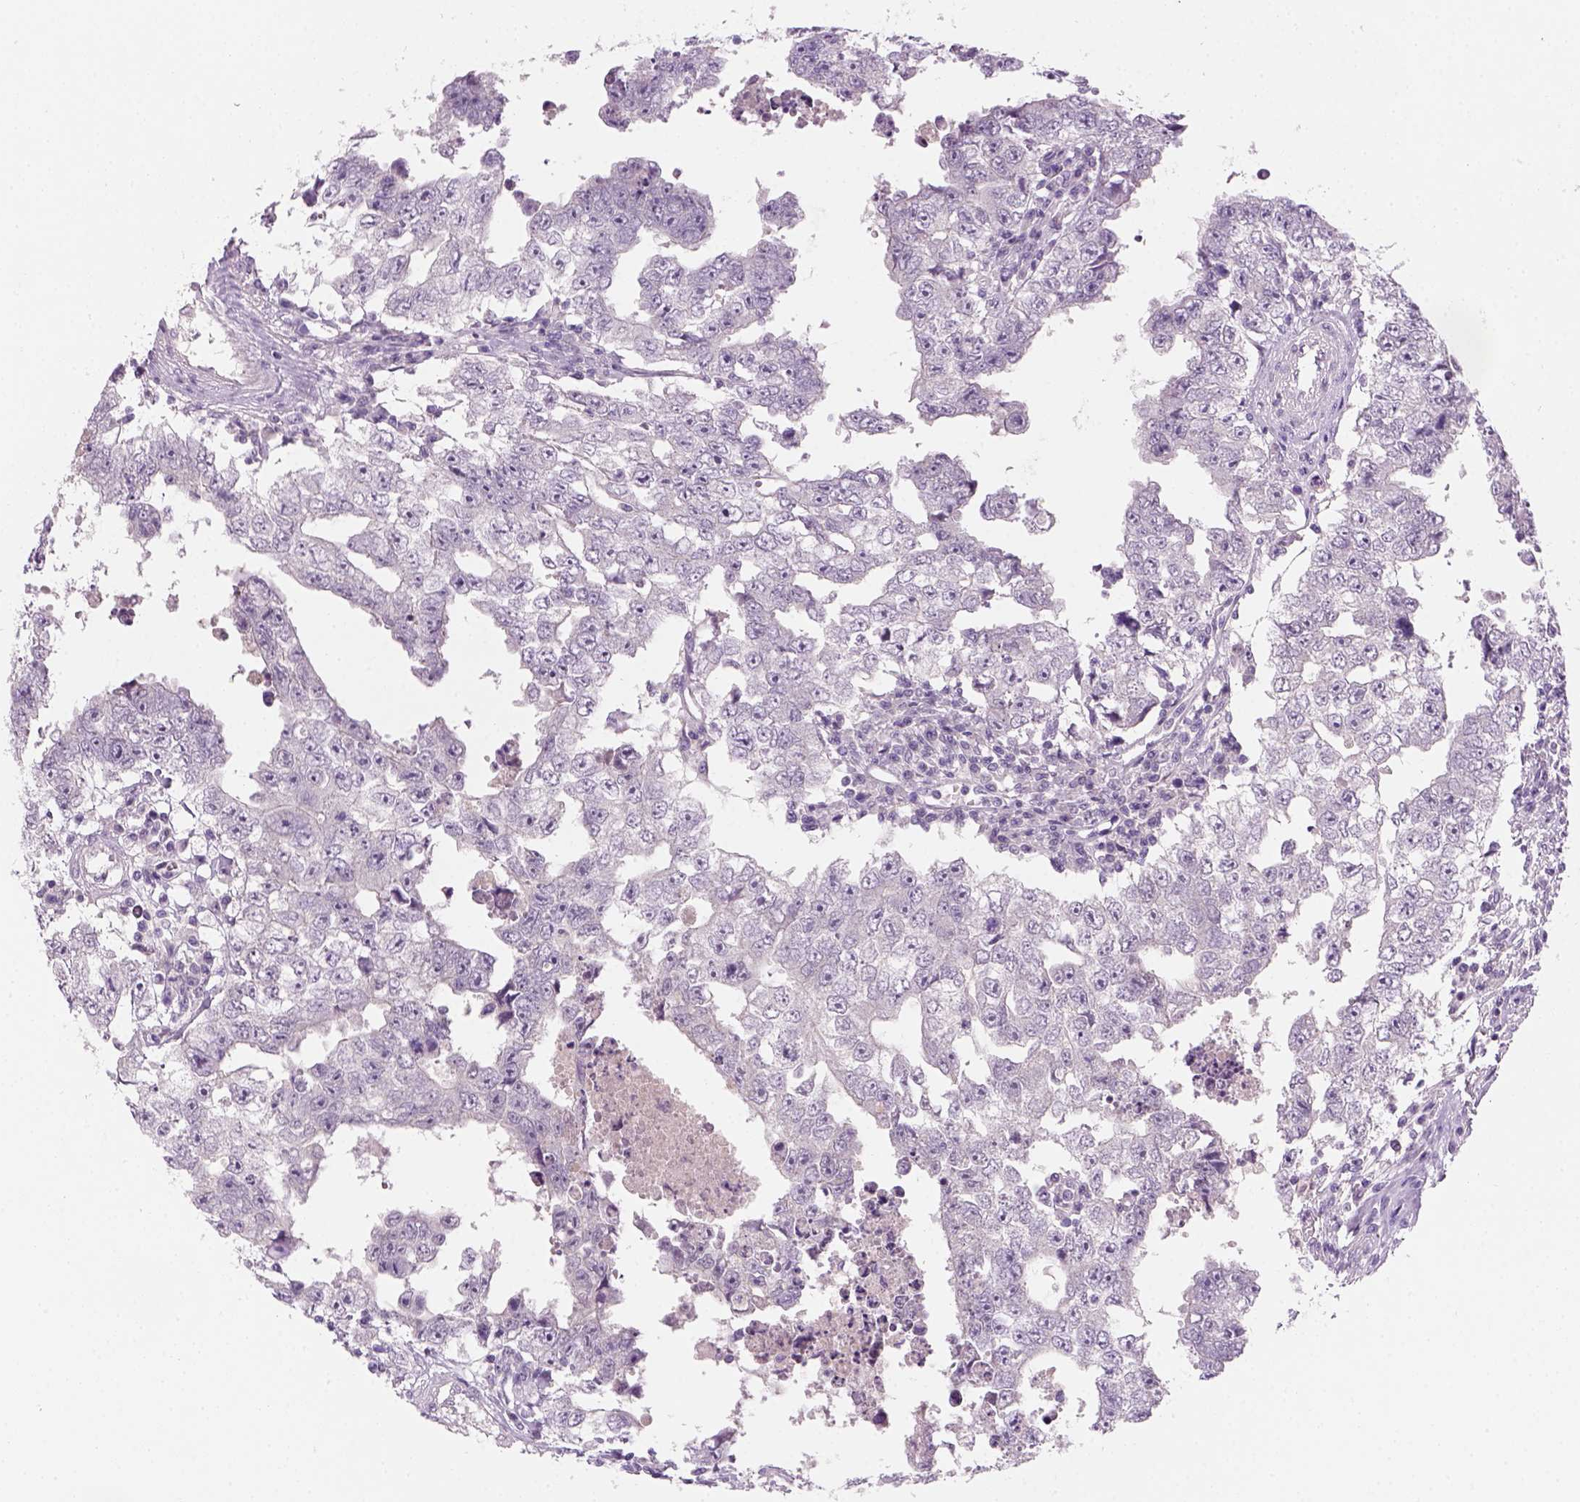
{"staining": {"intensity": "negative", "quantity": "none", "location": "none"}, "tissue": "testis cancer", "cell_type": "Tumor cells", "image_type": "cancer", "snomed": [{"axis": "morphology", "description": "Carcinoma, Embryonal, NOS"}, {"axis": "topography", "description": "Testis"}], "caption": "The micrograph reveals no significant expression in tumor cells of embryonal carcinoma (testis).", "gene": "GFI1B", "patient": {"sex": "male", "age": 36}}